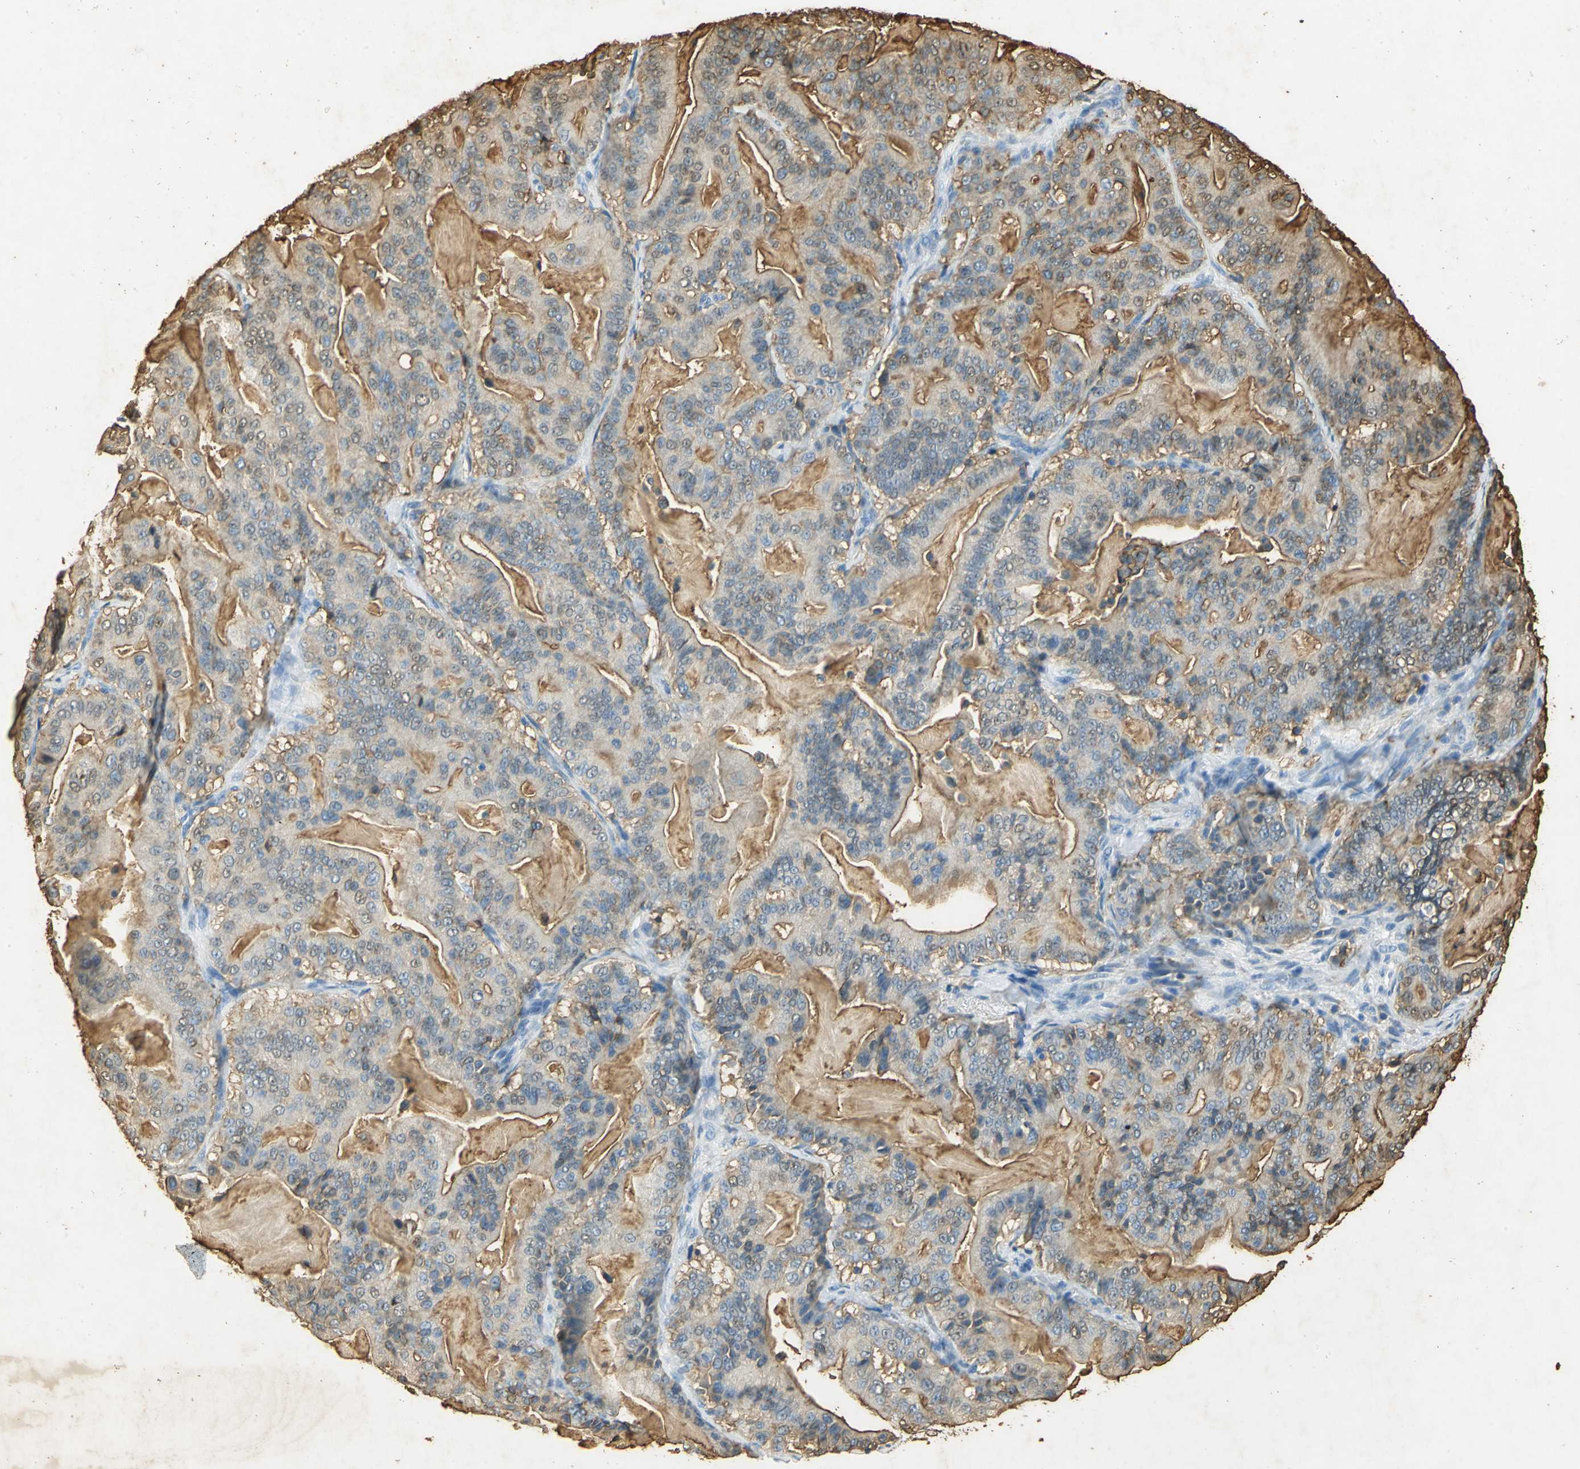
{"staining": {"intensity": "weak", "quantity": "25%-75%", "location": "cytoplasmic/membranous"}, "tissue": "pancreatic cancer", "cell_type": "Tumor cells", "image_type": "cancer", "snomed": [{"axis": "morphology", "description": "Adenocarcinoma, NOS"}, {"axis": "topography", "description": "Pancreas"}], "caption": "Human pancreatic adenocarcinoma stained with a protein marker shows weak staining in tumor cells.", "gene": "ANXA4", "patient": {"sex": "male", "age": 63}}